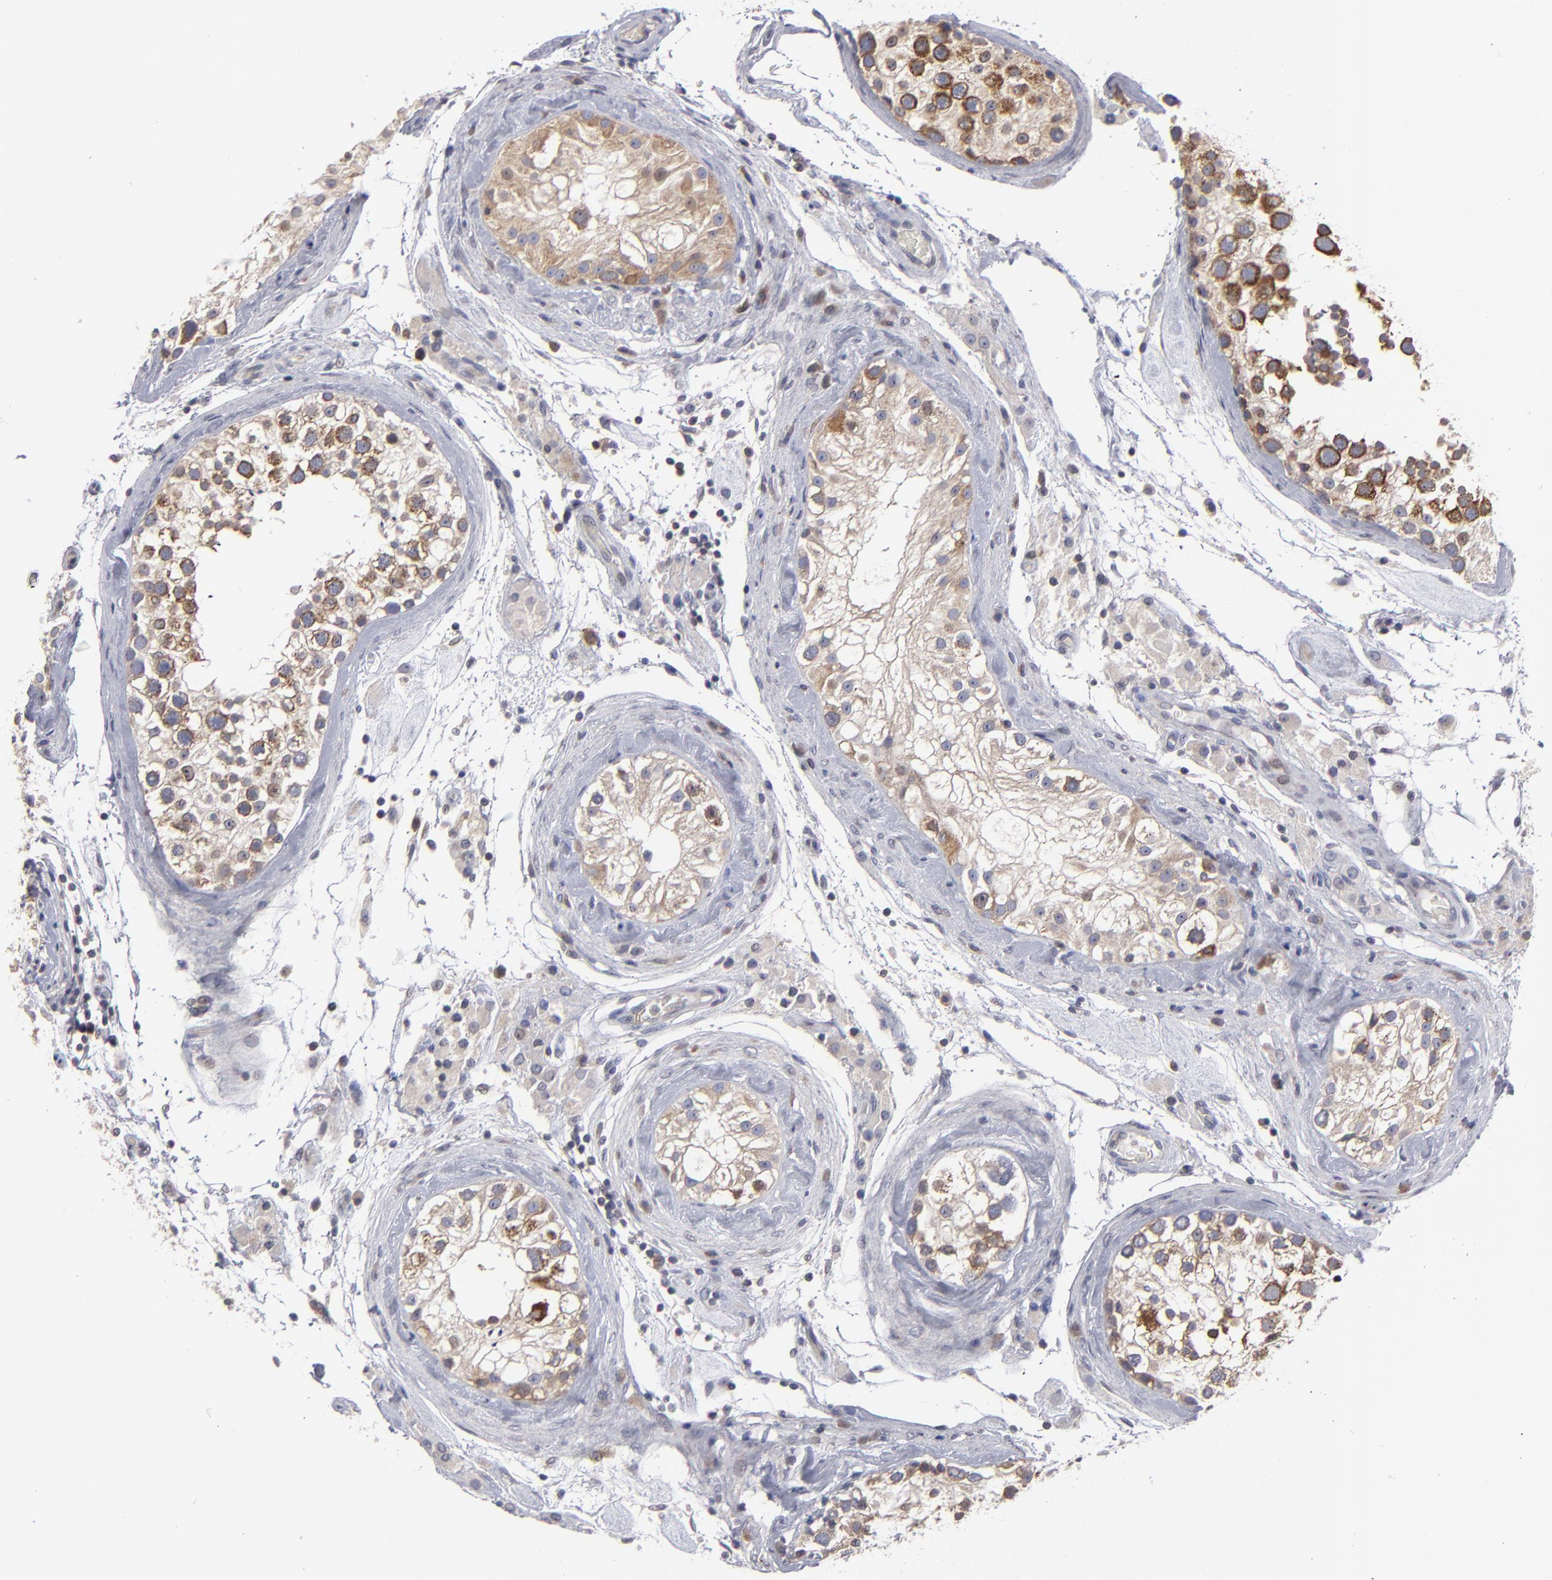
{"staining": {"intensity": "strong", "quantity": "25%-75%", "location": "cytoplasmic/membranous,nuclear"}, "tissue": "testis", "cell_type": "Cells in seminiferous ducts", "image_type": "normal", "snomed": [{"axis": "morphology", "description": "Normal tissue, NOS"}, {"axis": "topography", "description": "Testis"}], "caption": "About 25%-75% of cells in seminiferous ducts in normal human testis demonstrate strong cytoplasmic/membranous,nuclear protein staining as visualized by brown immunohistochemical staining.", "gene": "CEP97", "patient": {"sex": "male", "age": 46}}